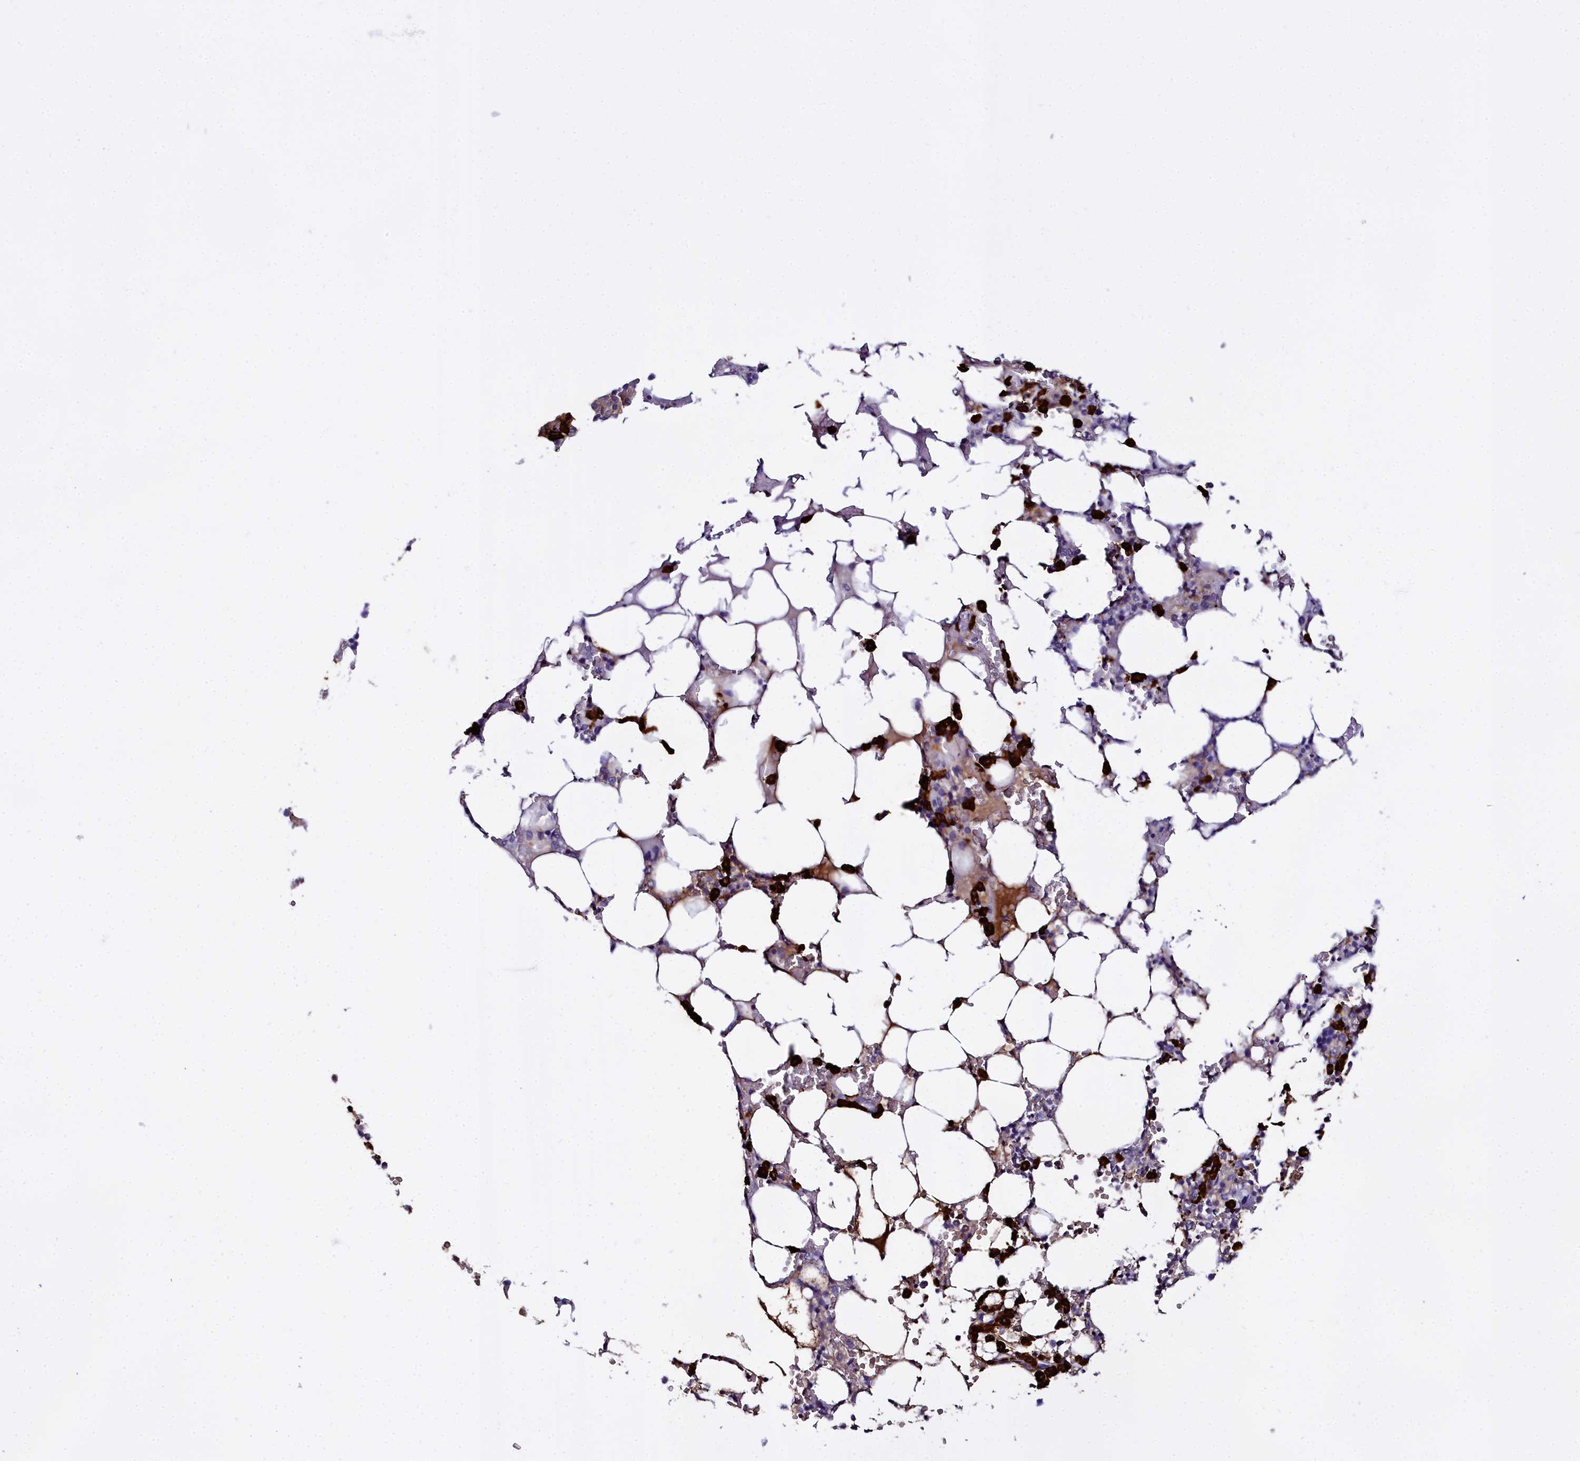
{"staining": {"intensity": "strong", "quantity": "25%-75%", "location": "cytoplasmic/membranous"}, "tissue": "bone marrow", "cell_type": "Hematopoietic cells", "image_type": "normal", "snomed": [{"axis": "morphology", "description": "Normal tissue, NOS"}, {"axis": "topography", "description": "Bone marrow"}], "caption": "Protein staining of benign bone marrow reveals strong cytoplasmic/membranous positivity in about 25%-75% of hematopoietic cells. Nuclei are stained in blue.", "gene": "TXNDC5", "patient": {"sex": "male", "age": 64}}